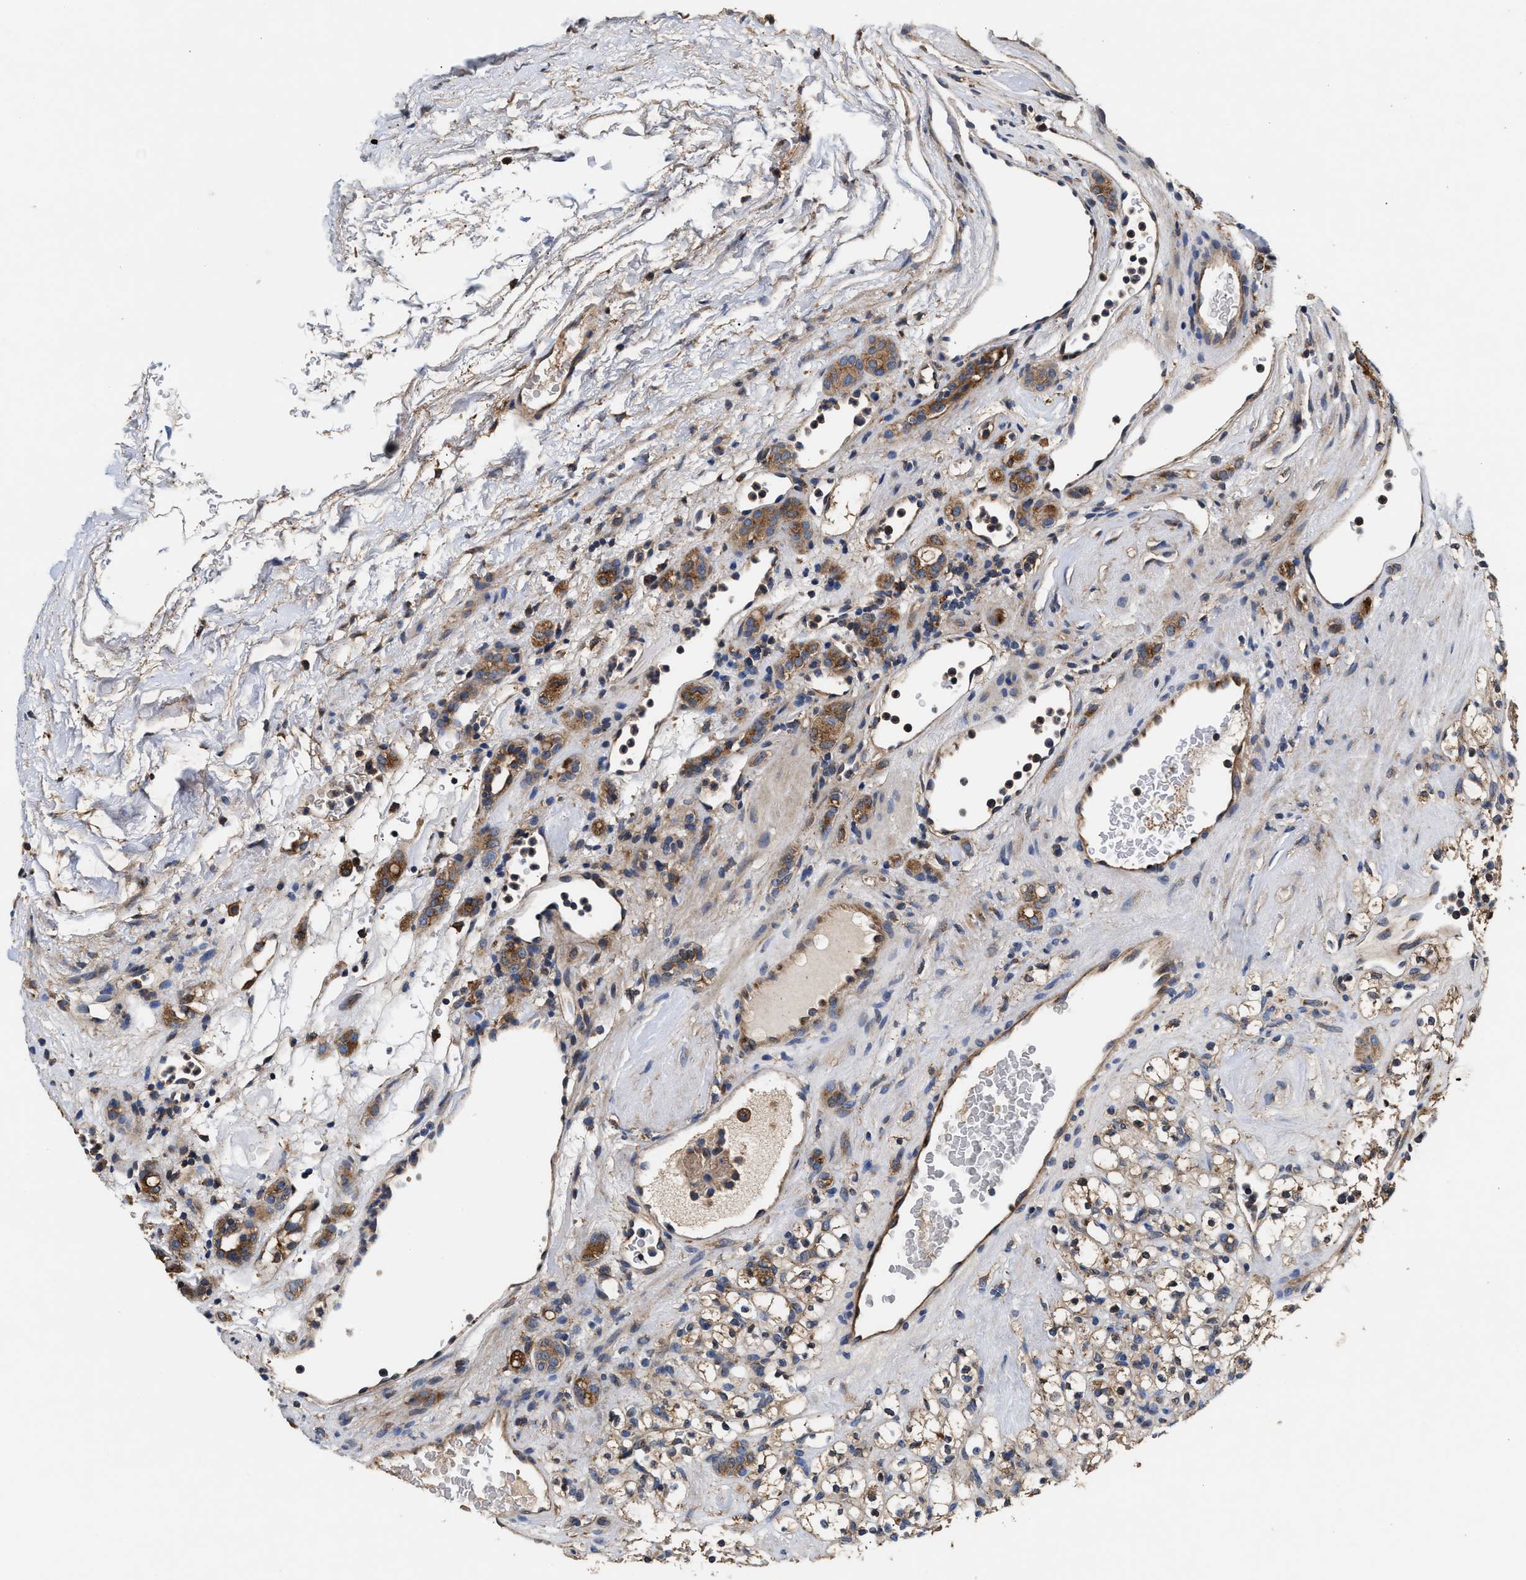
{"staining": {"intensity": "moderate", "quantity": ">75%", "location": "cytoplasmic/membranous"}, "tissue": "renal cancer", "cell_type": "Tumor cells", "image_type": "cancer", "snomed": [{"axis": "morphology", "description": "Normal tissue, NOS"}, {"axis": "morphology", "description": "Adenocarcinoma, NOS"}, {"axis": "topography", "description": "Kidney"}], "caption": "High-power microscopy captured an IHC micrograph of adenocarcinoma (renal), revealing moderate cytoplasmic/membranous expression in about >75% of tumor cells.", "gene": "KLB", "patient": {"sex": "female", "age": 72}}